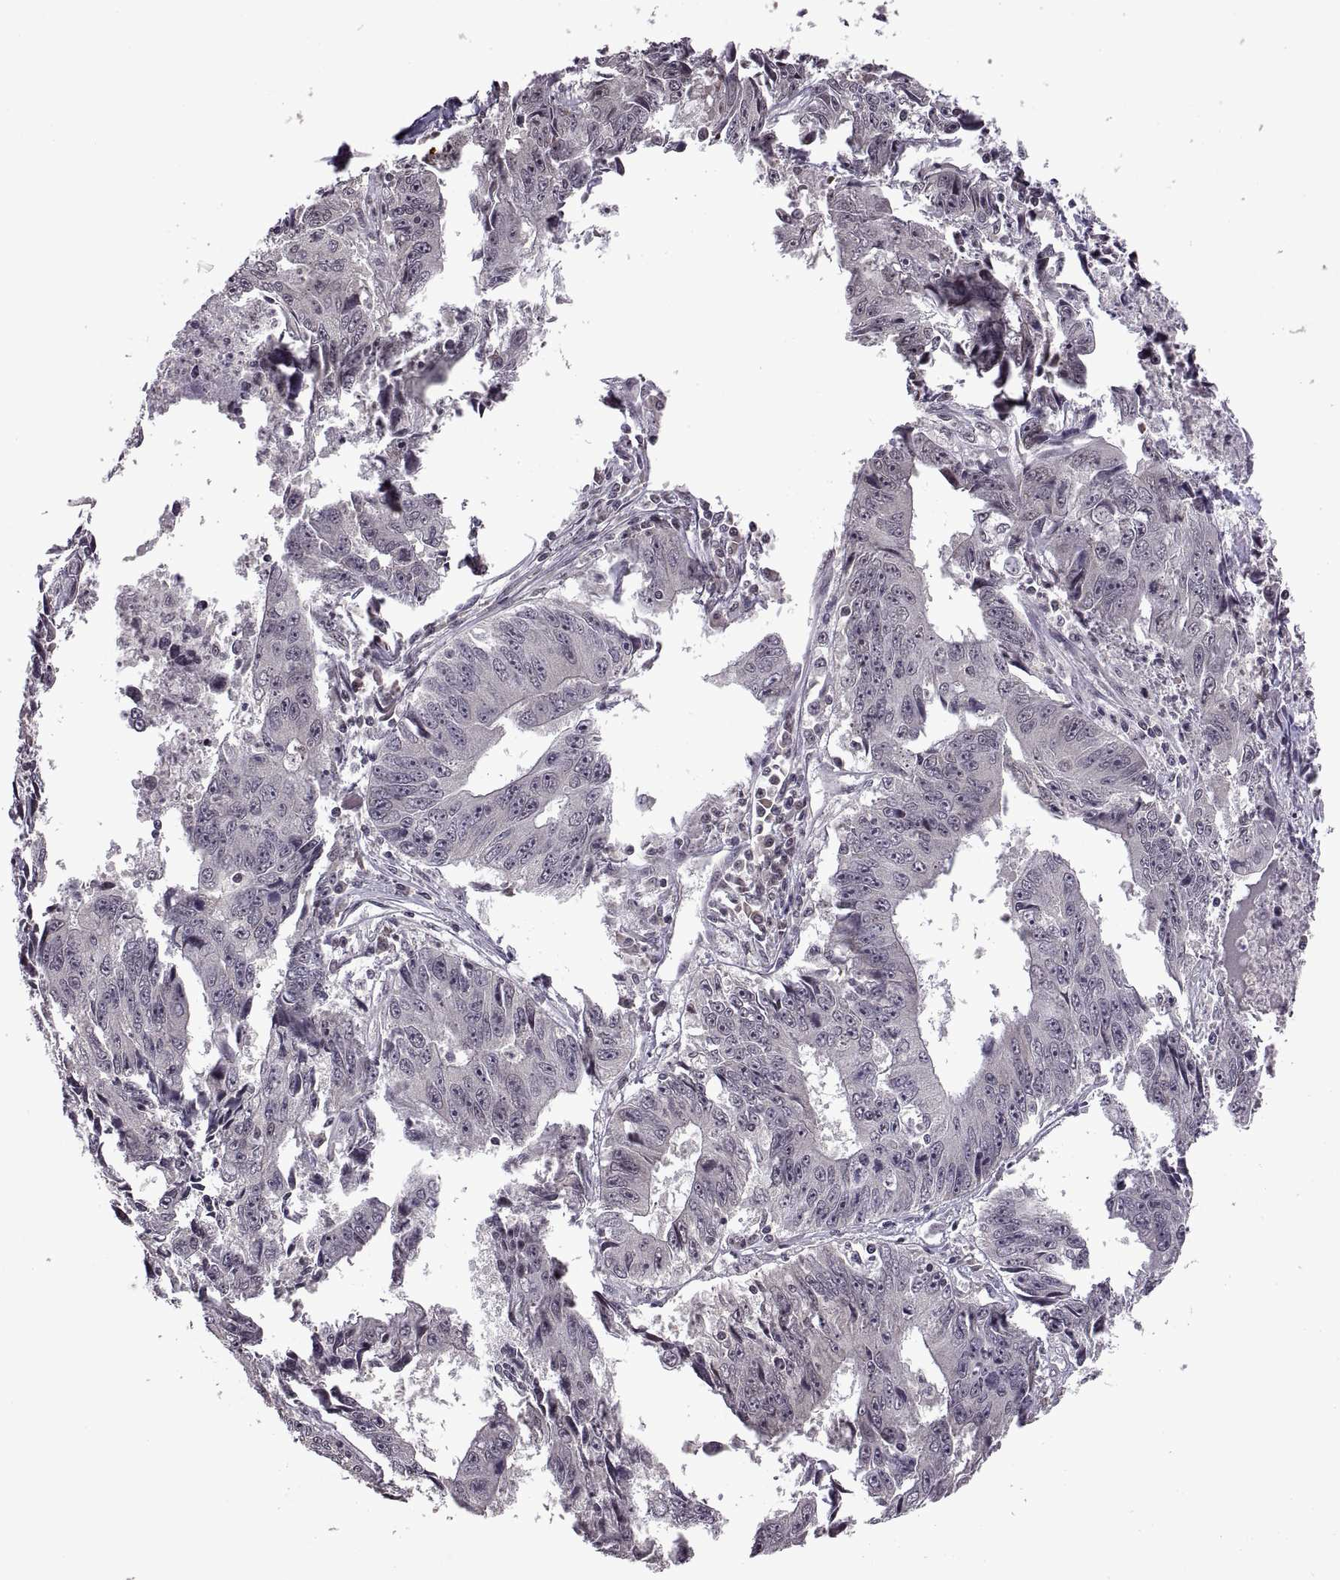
{"staining": {"intensity": "negative", "quantity": "none", "location": "none"}, "tissue": "liver cancer", "cell_type": "Tumor cells", "image_type": "cancer", "snomed": [{"axis": "morphology", "description": "Cholangiocarcinoma"}, {"axis": "topography", "description": "Liver"}], "caption": "Immunohistochemistry (IHC) histopathology image of neoplastic tissue: liver cancer (cholangiocarcinoma) stained with DAB (3,3'-diaminobenzidine) shows no significant protein expression in tumor cells.", "gene": "INTS3", "patient": {"sex": "male", "age": 65}}